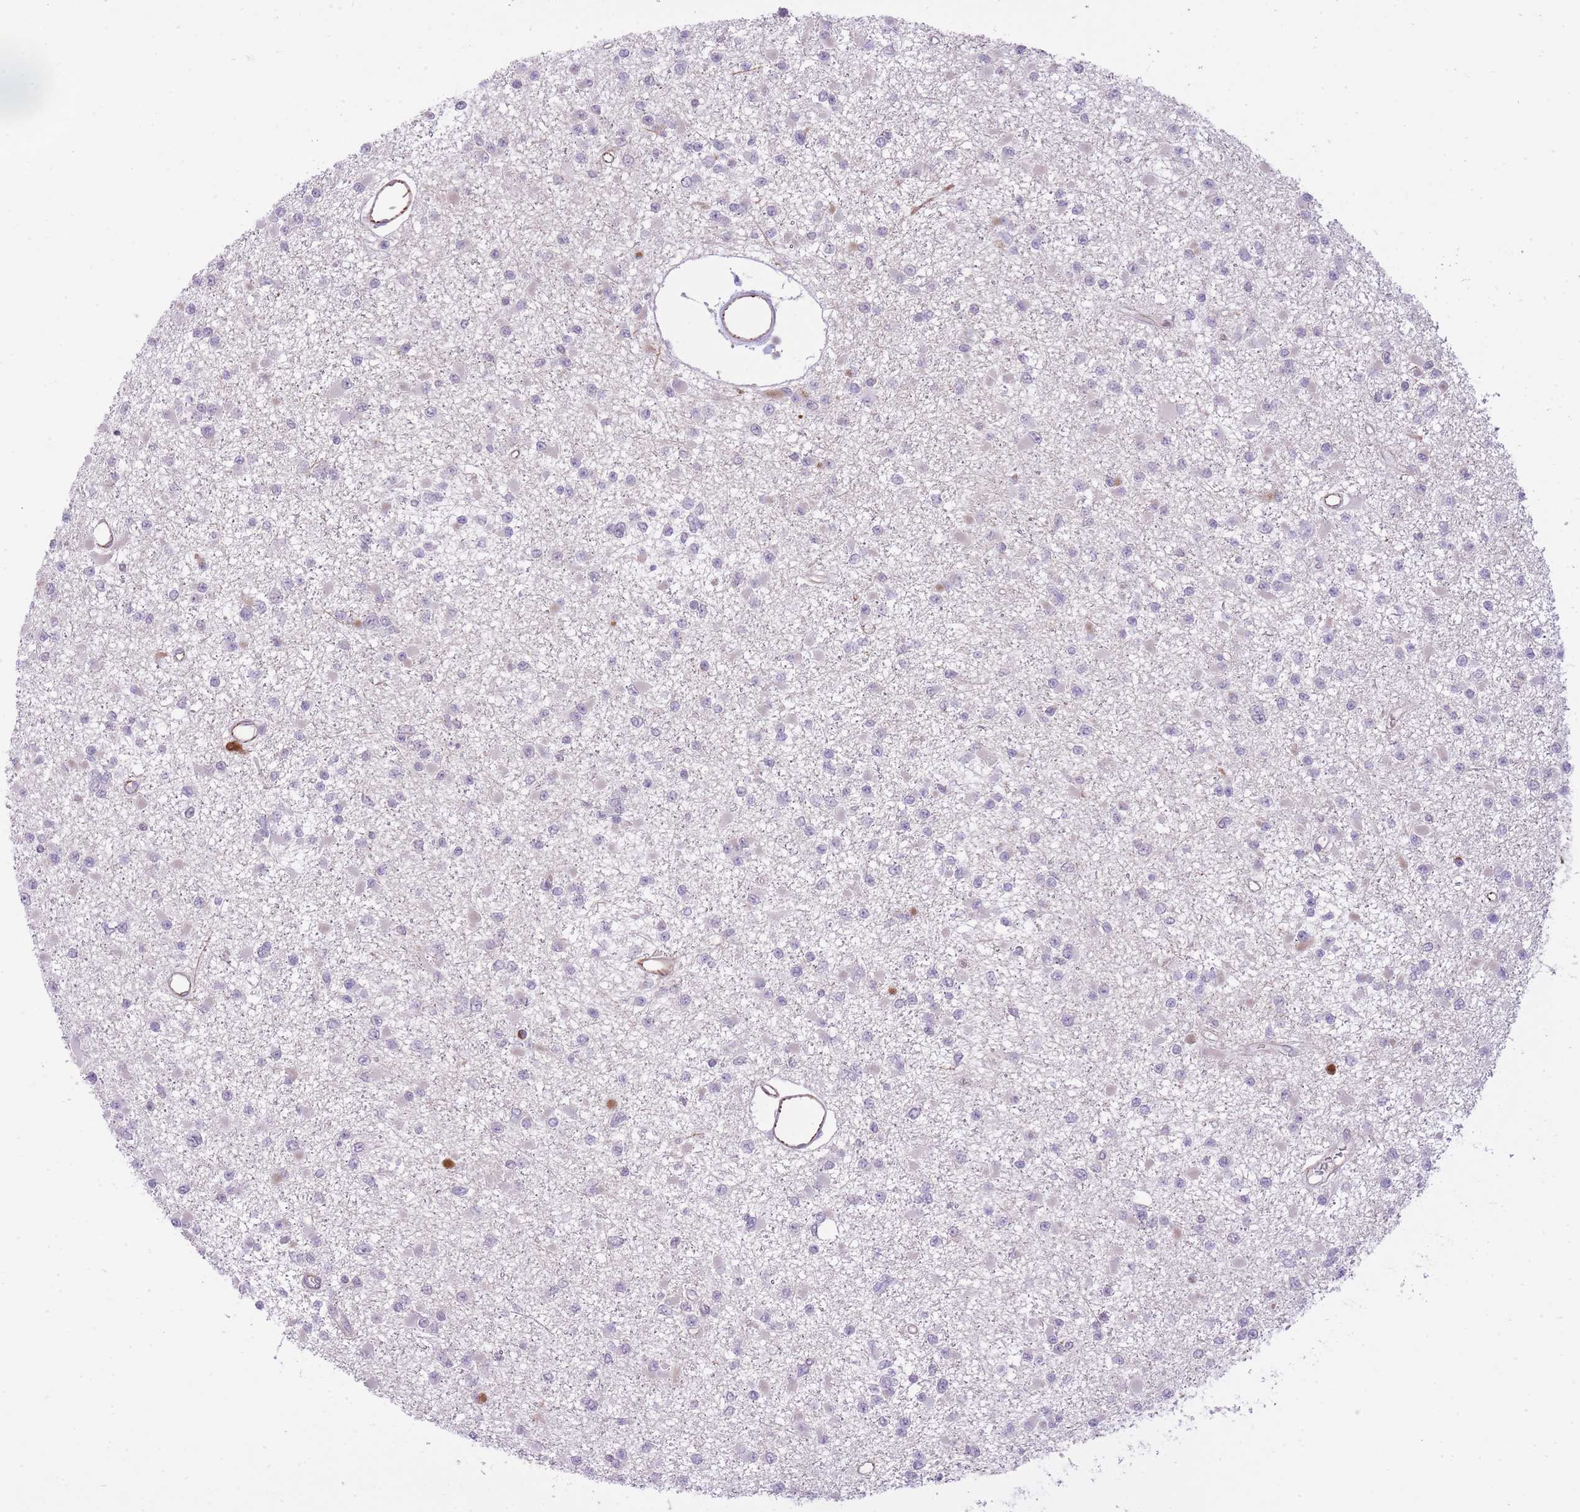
{"staining": {"intensity": "negative", "quantity": "none", "location": "none"}, "tissue": "glioma", "cell_type": "Tumor cells", "image_type": "cancer", "snomed": [{"axis": "morphology", "description": "Glioma, malignant, Low grade"}, {"axis": "topography", "description": "Brain"}], "caption": "This micrograph is of glioma stained with IHC to label a protein in brown with the nuclei are counter-stained blue. There is no expression in tumor cells.", "gene": "ELL", "patient": {"sex": "female", "age": 22}}